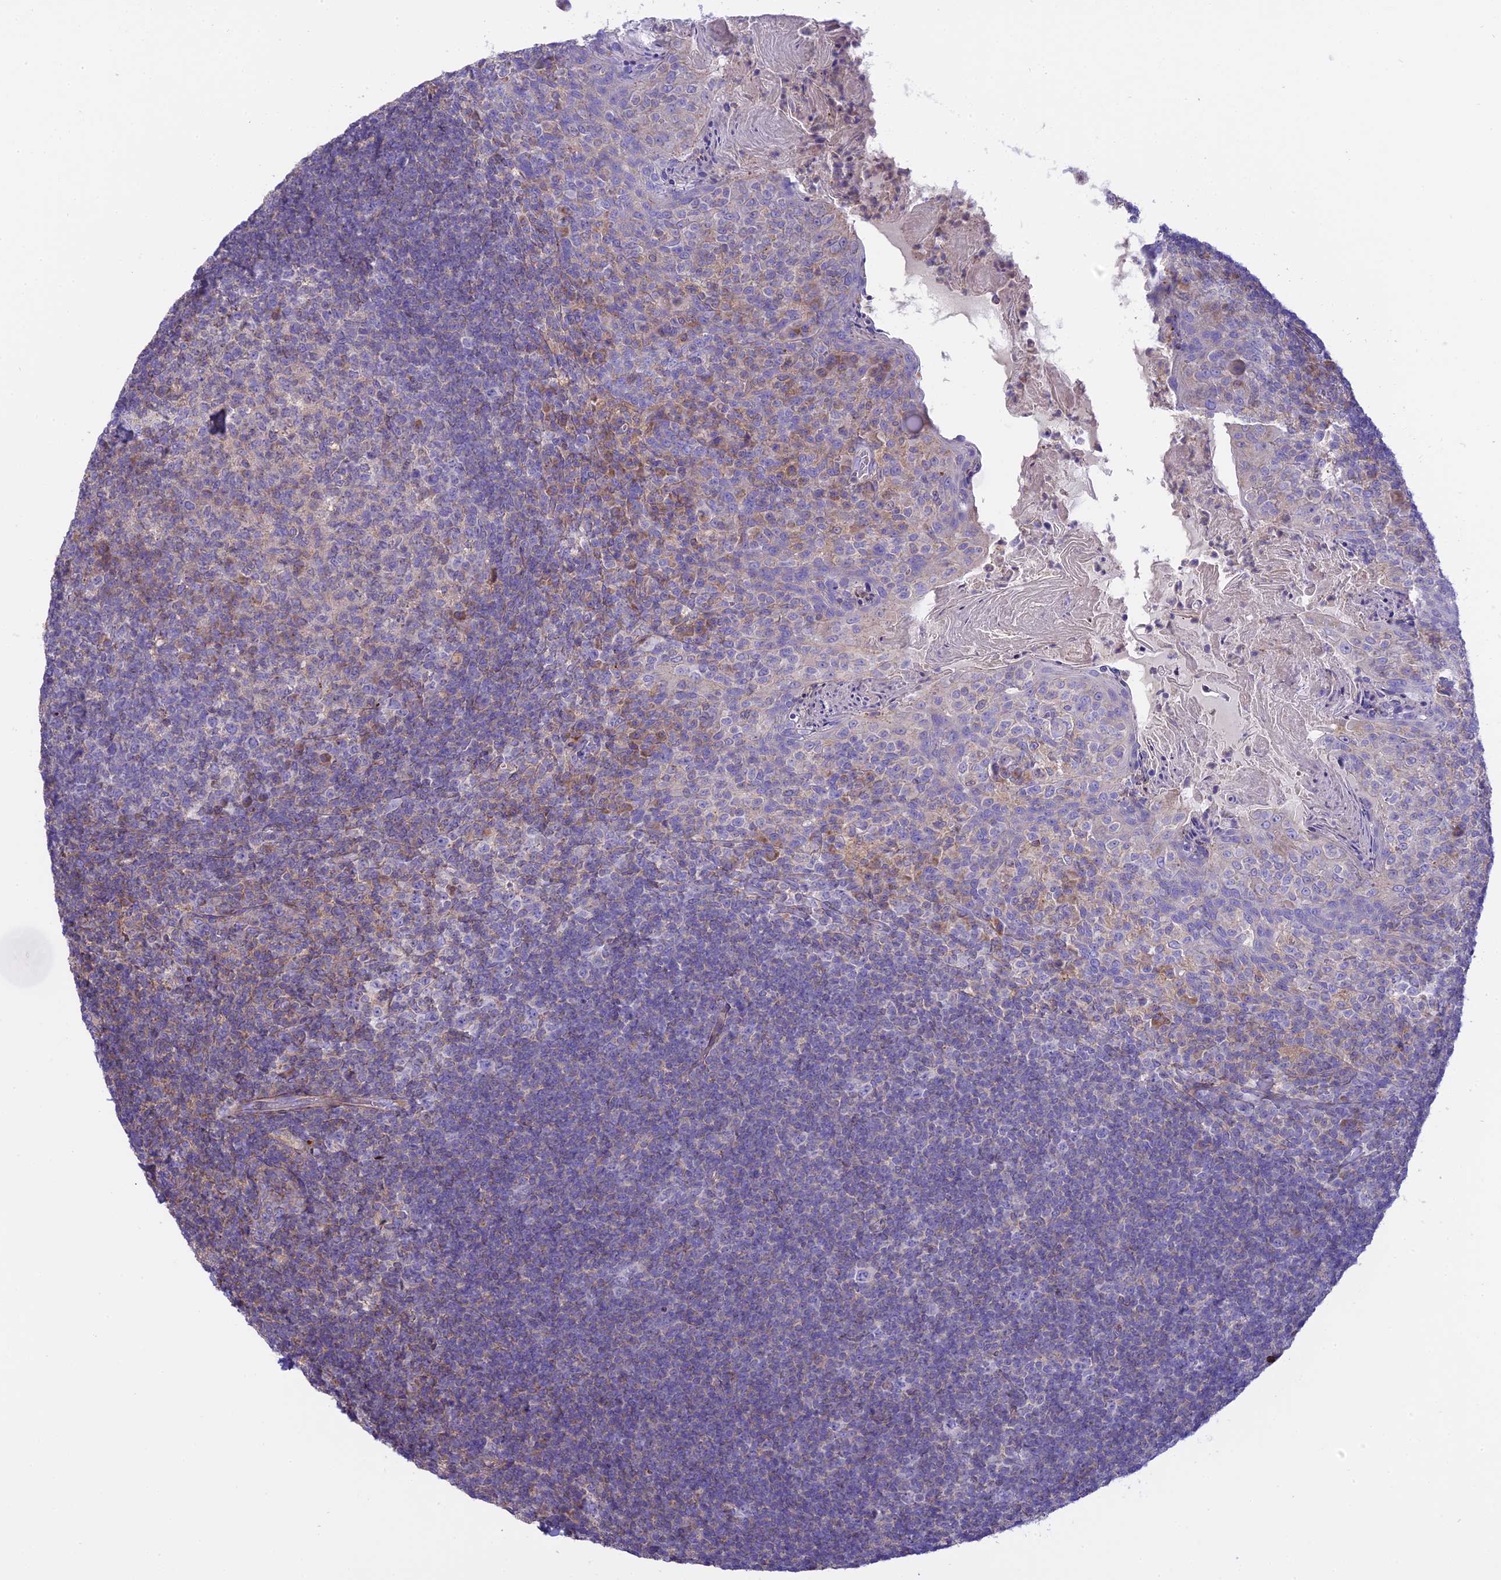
{"staining": {"intensity": "moderate", "quantity": "<25%", "location": "cytoplasmic/membranous"}, "tissue": "tonsil", "cell_type": "Germinal center cells", "image_type": "normal", "snomed": [{"axis": "morphology", "description": "Normal tissue, NOS"}, {"axis": "topography", "description": "Tonsil"}], "caption": "DAB (3,3'-diaminobenzidine) immunohistochemical staining of benign human tonsil displays moderate cytoplasmic/membranous protein staining in about <25% of germinal center cells. (IHC, brightfield microscopy, high magnification).", "gene": "CORO7", "patient": {"sex": "female", "age": 10}}